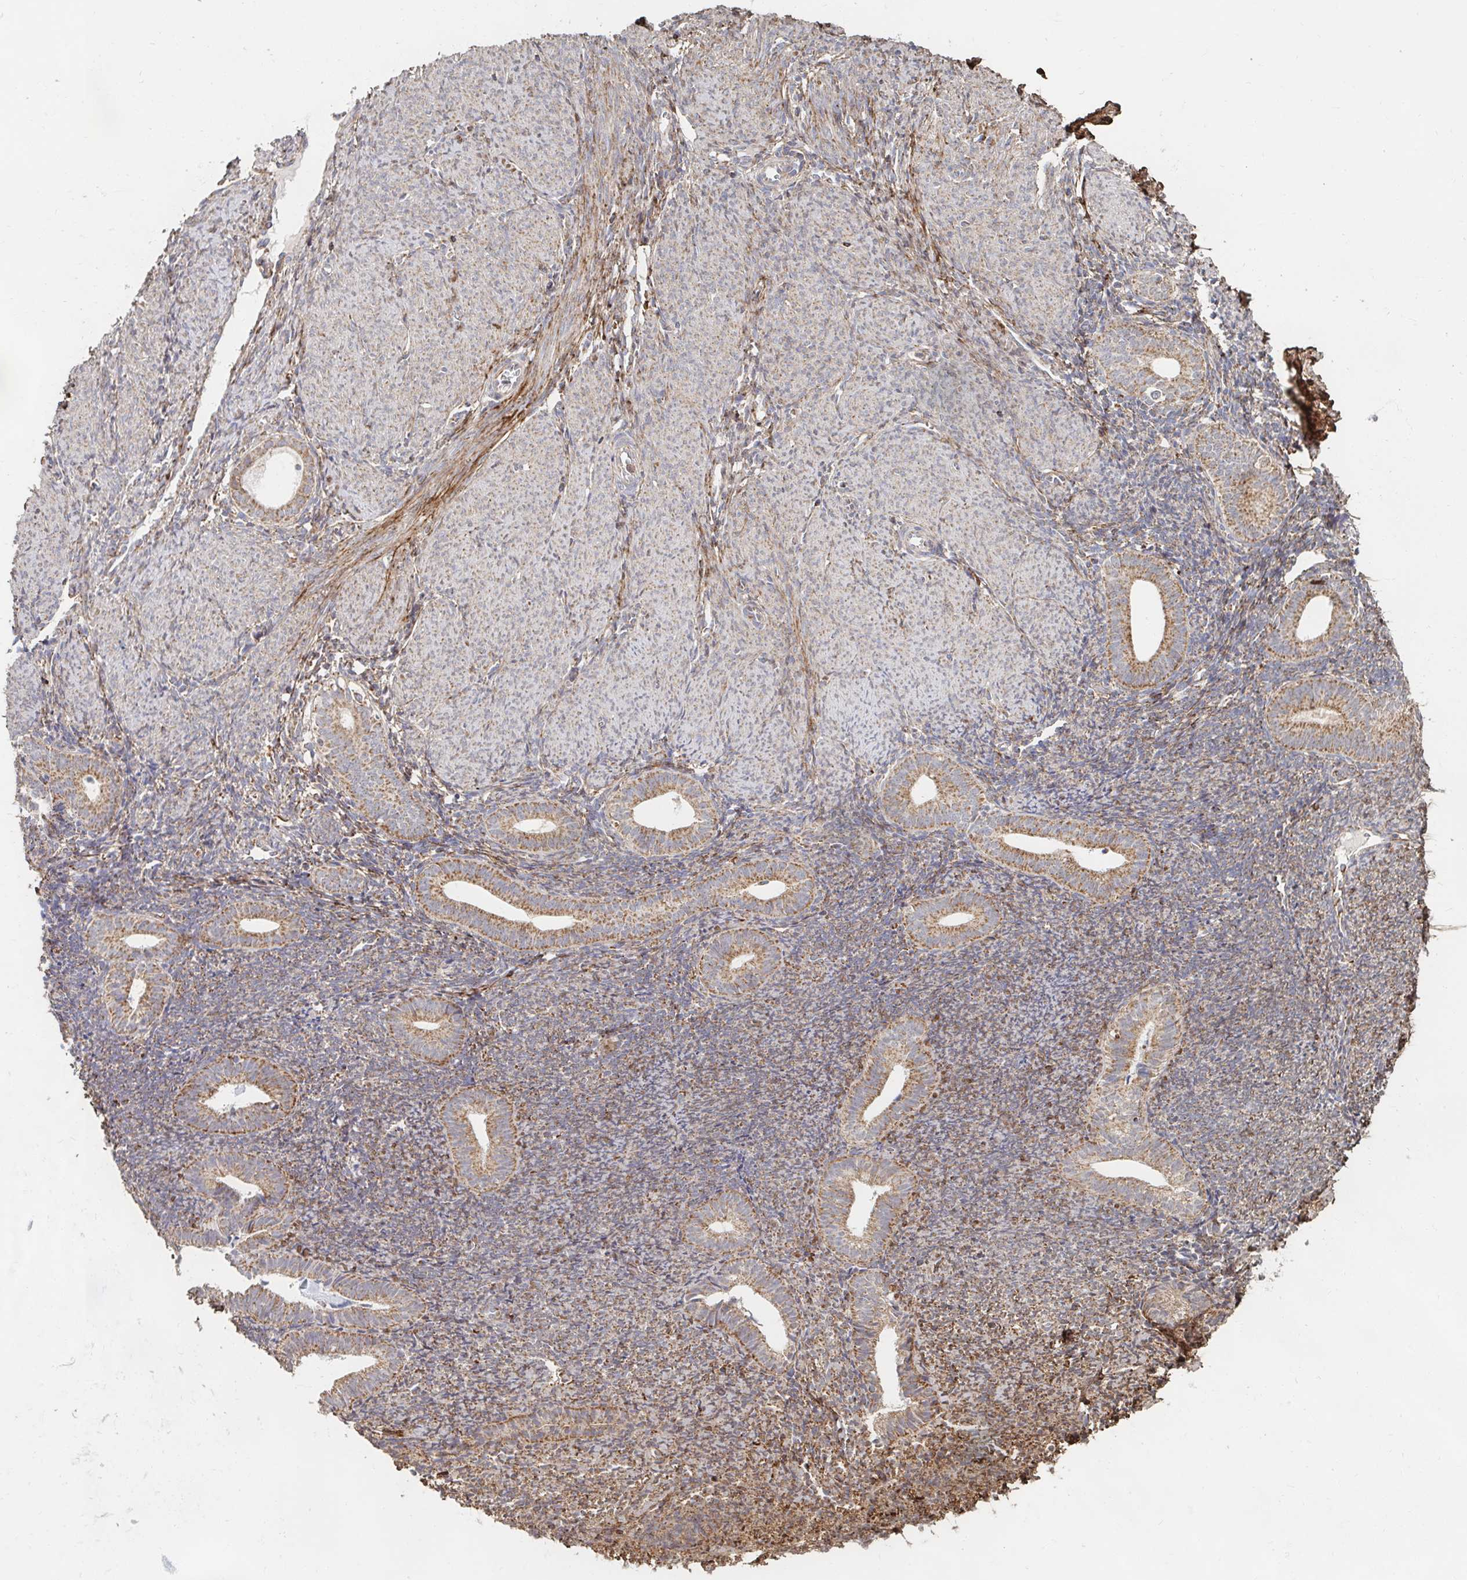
{"staining": {"intensity": "weak", "quantity": ">75%", "location": "cytoplasmic/membranous"}, "tissue": "endometrium", "cell_type": "Cells in endometrial stroma", "image_type": "normal", "snomed": [{"axis": "morphology", "description": "Normal tissue, NOS"}, {"axis": "topography", "description": "Endometrium"}], "caption": "Immunohistochemical staining of normal endometrium displays >75% levels of weak cytoplasmic/membranous protein positivity in about >75% of cells in endometrial stroma. The protein of interest is shown in brown color, while the nuclei are stained blue.", "gene": "MAVS", "patient": {"sex": "female", "age": 39}}